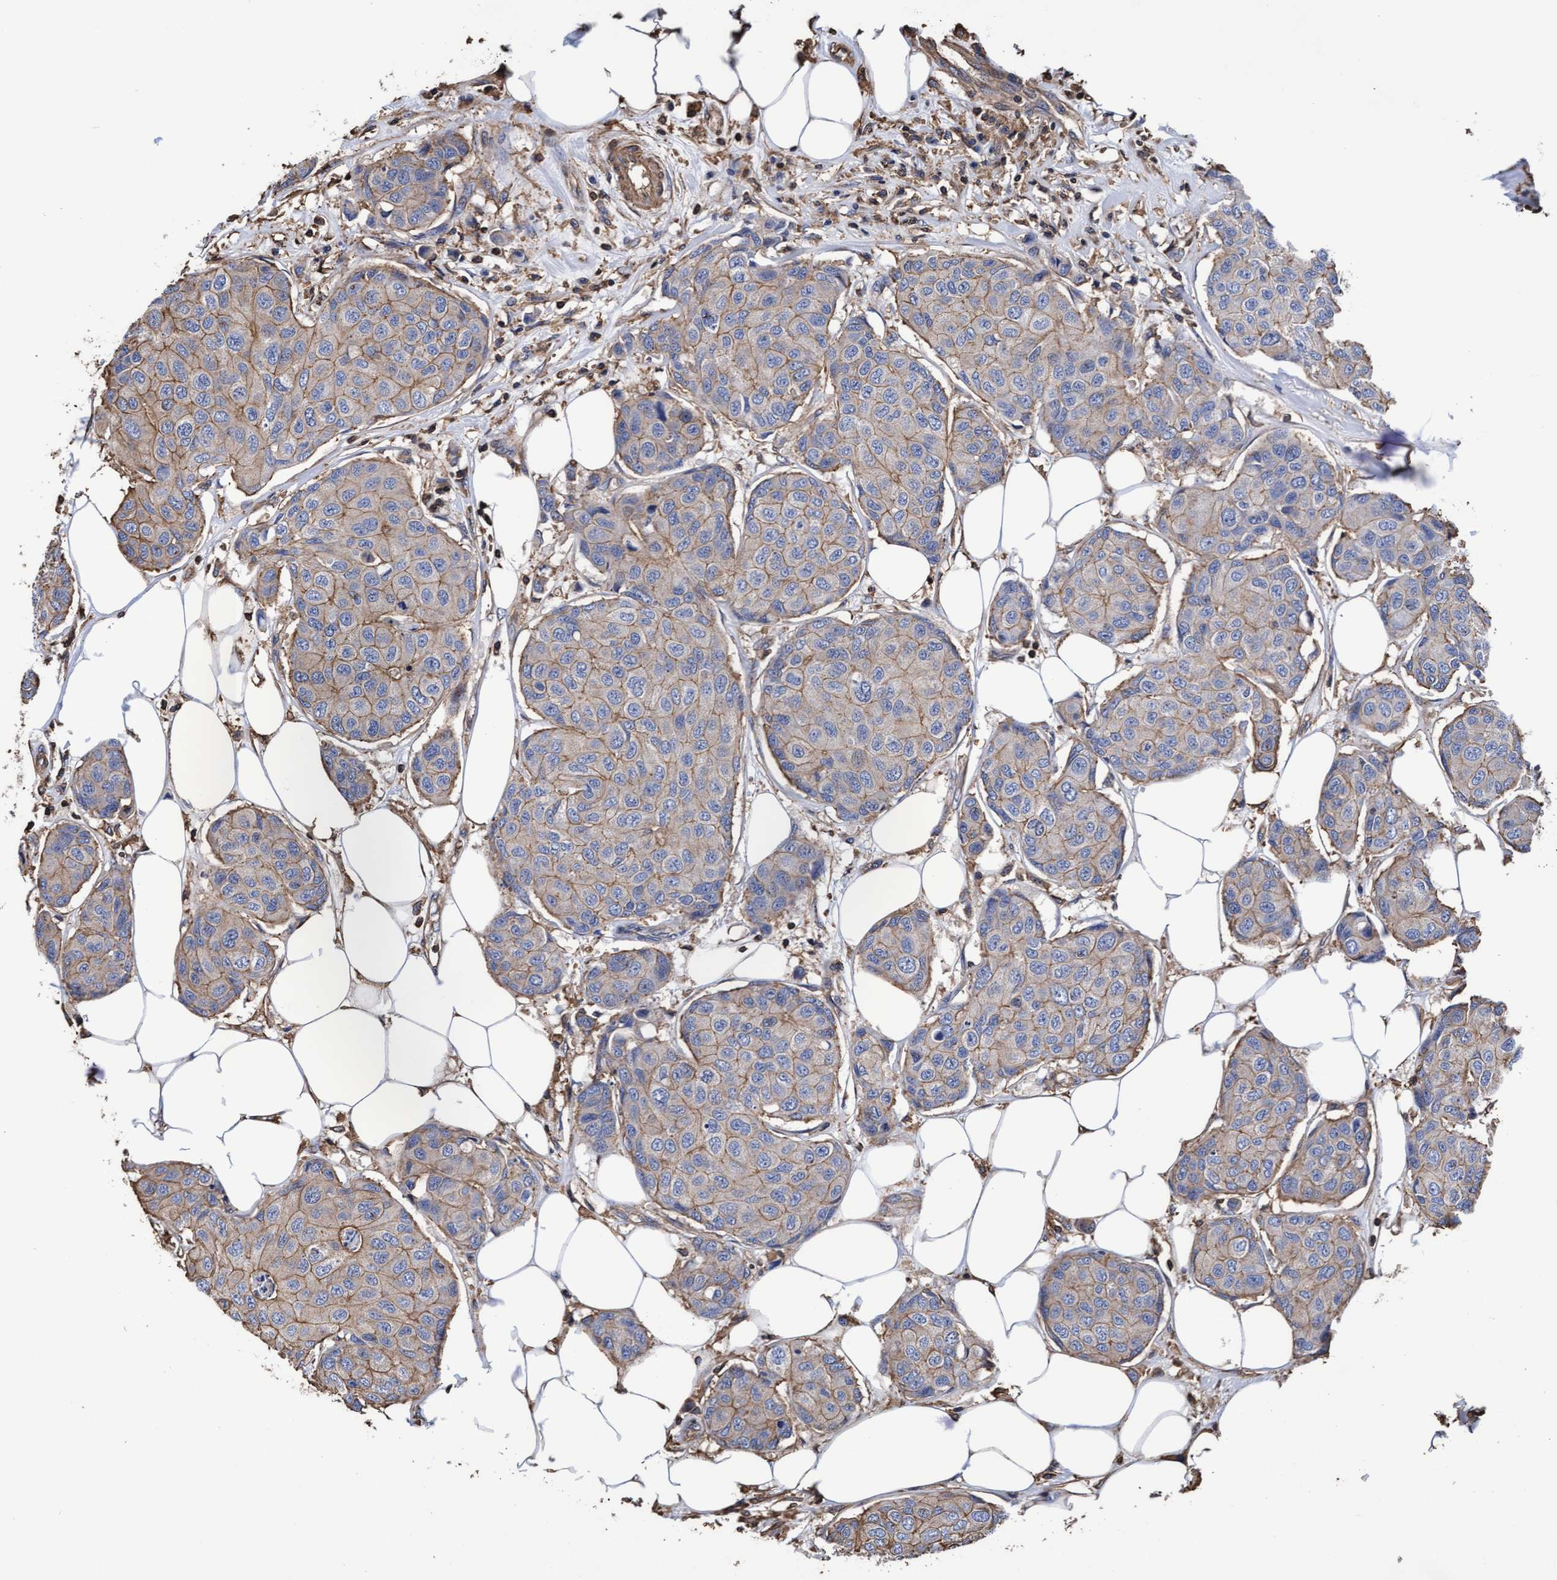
{"staining": {"intensity": "weak", "quantity": ">75%", "location": "cytoplasmic/membranous"}, "tissue": "breast cancer", "cell_type": "Tumor cells", "image_type": "cancer", "snomed": [{"axis": "morphology", "description": "Duct carcinoma"}, {"axis": "topography", "description": "Breast"}], "caption": "IHC micrograph of human breast cancer stained for a protein (brown), which demonstrates low levels of weak cytoplasmic/membranous expression in approximately >75% of tumor cells.", "gene": "GRHPR", "patient": {"sex": "female", "age": 80}}